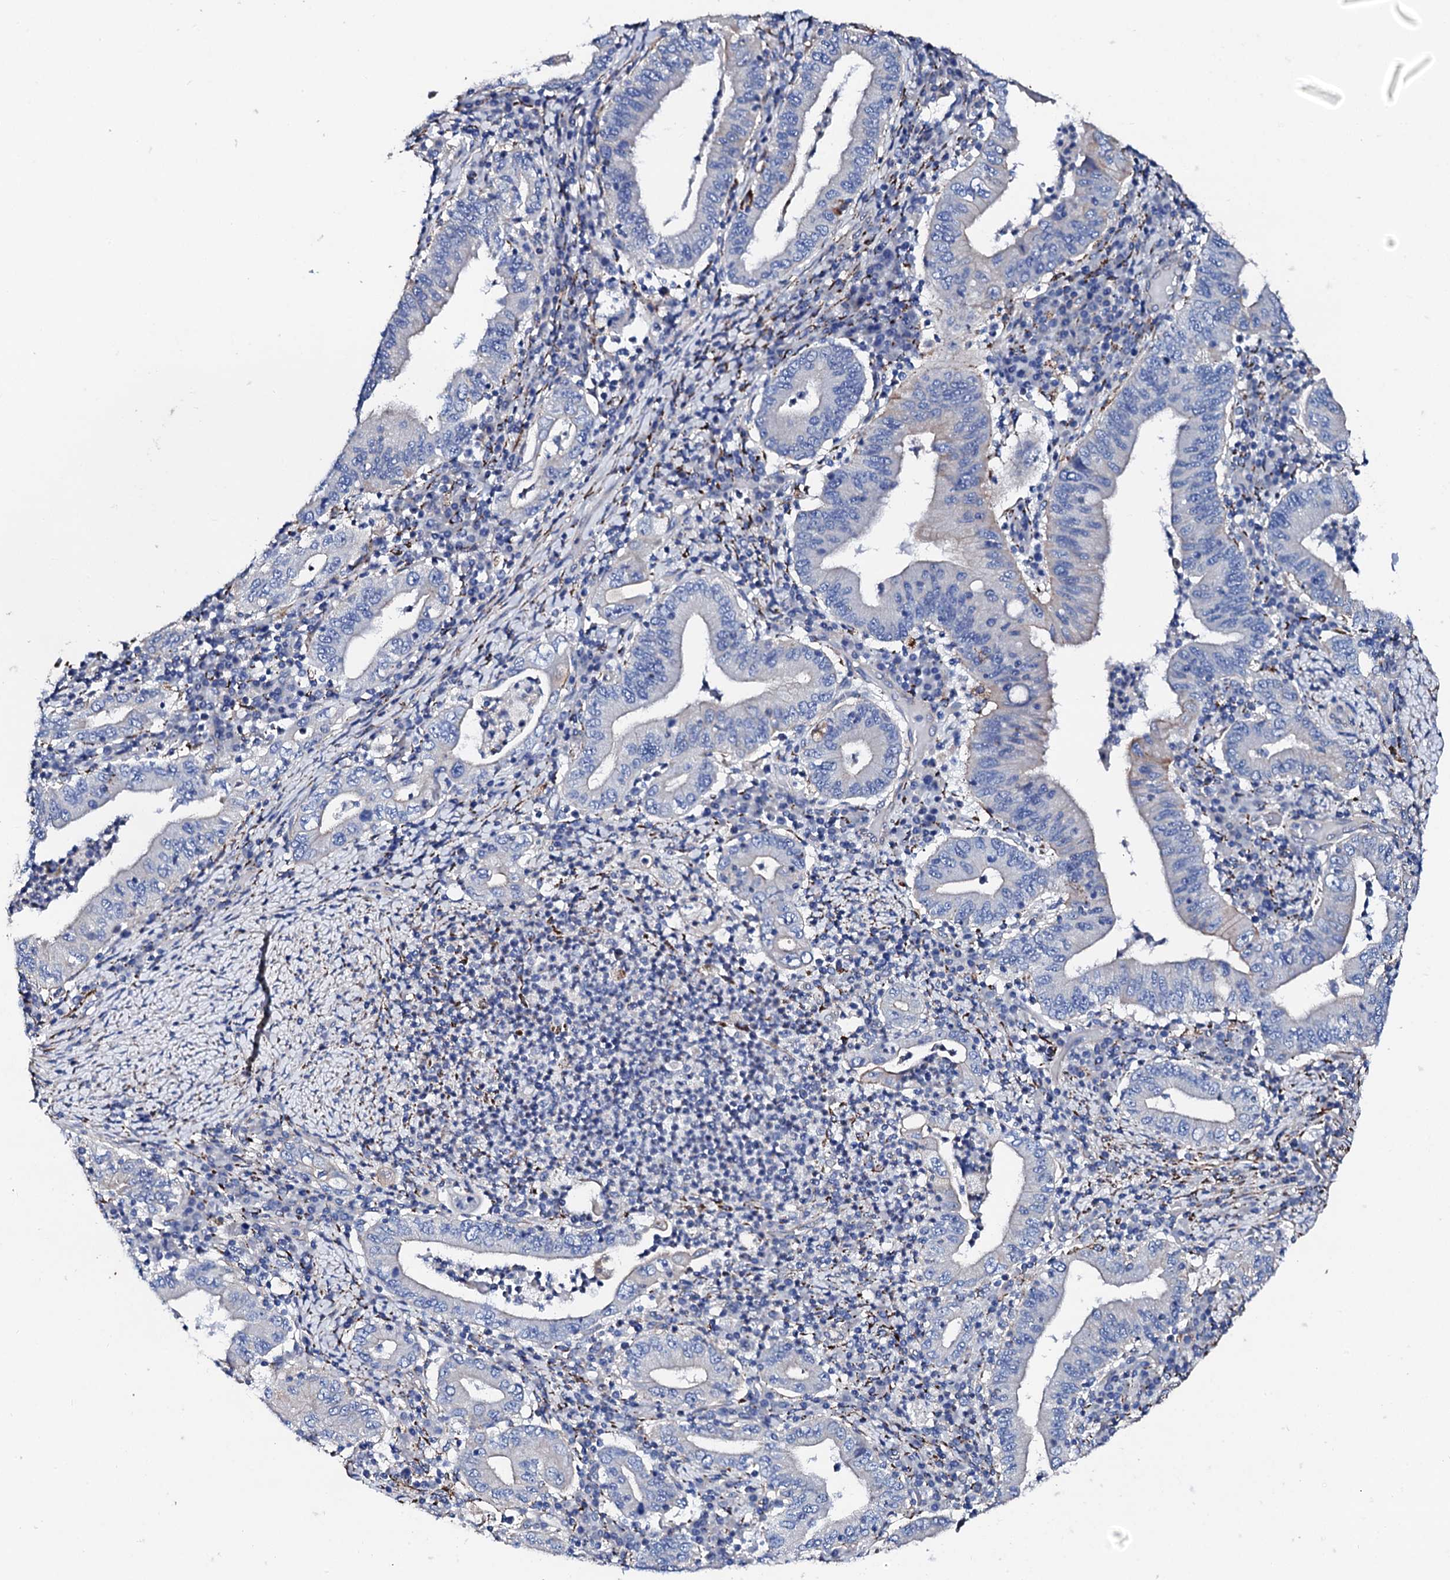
{"staining": {"intensity": "negative", "quantity": "none", "location": "none"}, "tissue": "stomach cancer", "cell_type": "Tumor cells", "image_type": "cancer", "snomed": [{"axis": "morphology", "description": "Normal tissue, NOS"}, {"axis": "morphology", "description": "Adenocarcinoma, NOS"}, {"axis": "topography", "description": "Esophagus"}, {"axis": "topography", "description": "Stomach, upper"}, {"axis": "topography", "description": "Peripheral nerve tissue"}], "caption": "DAB immunohistochemical staining of stomach adenocarcinoma shows no significant expression in tumor cells. The staining was performed using DAB (3,3'-diaminobenzidine) to visualize the protein expression in brown, while the nuclei were stained in blue with hematoxylin (Magnification: 20x).", "gene": "KLHL32", "patient": {"sex": "male", "age": 62}}